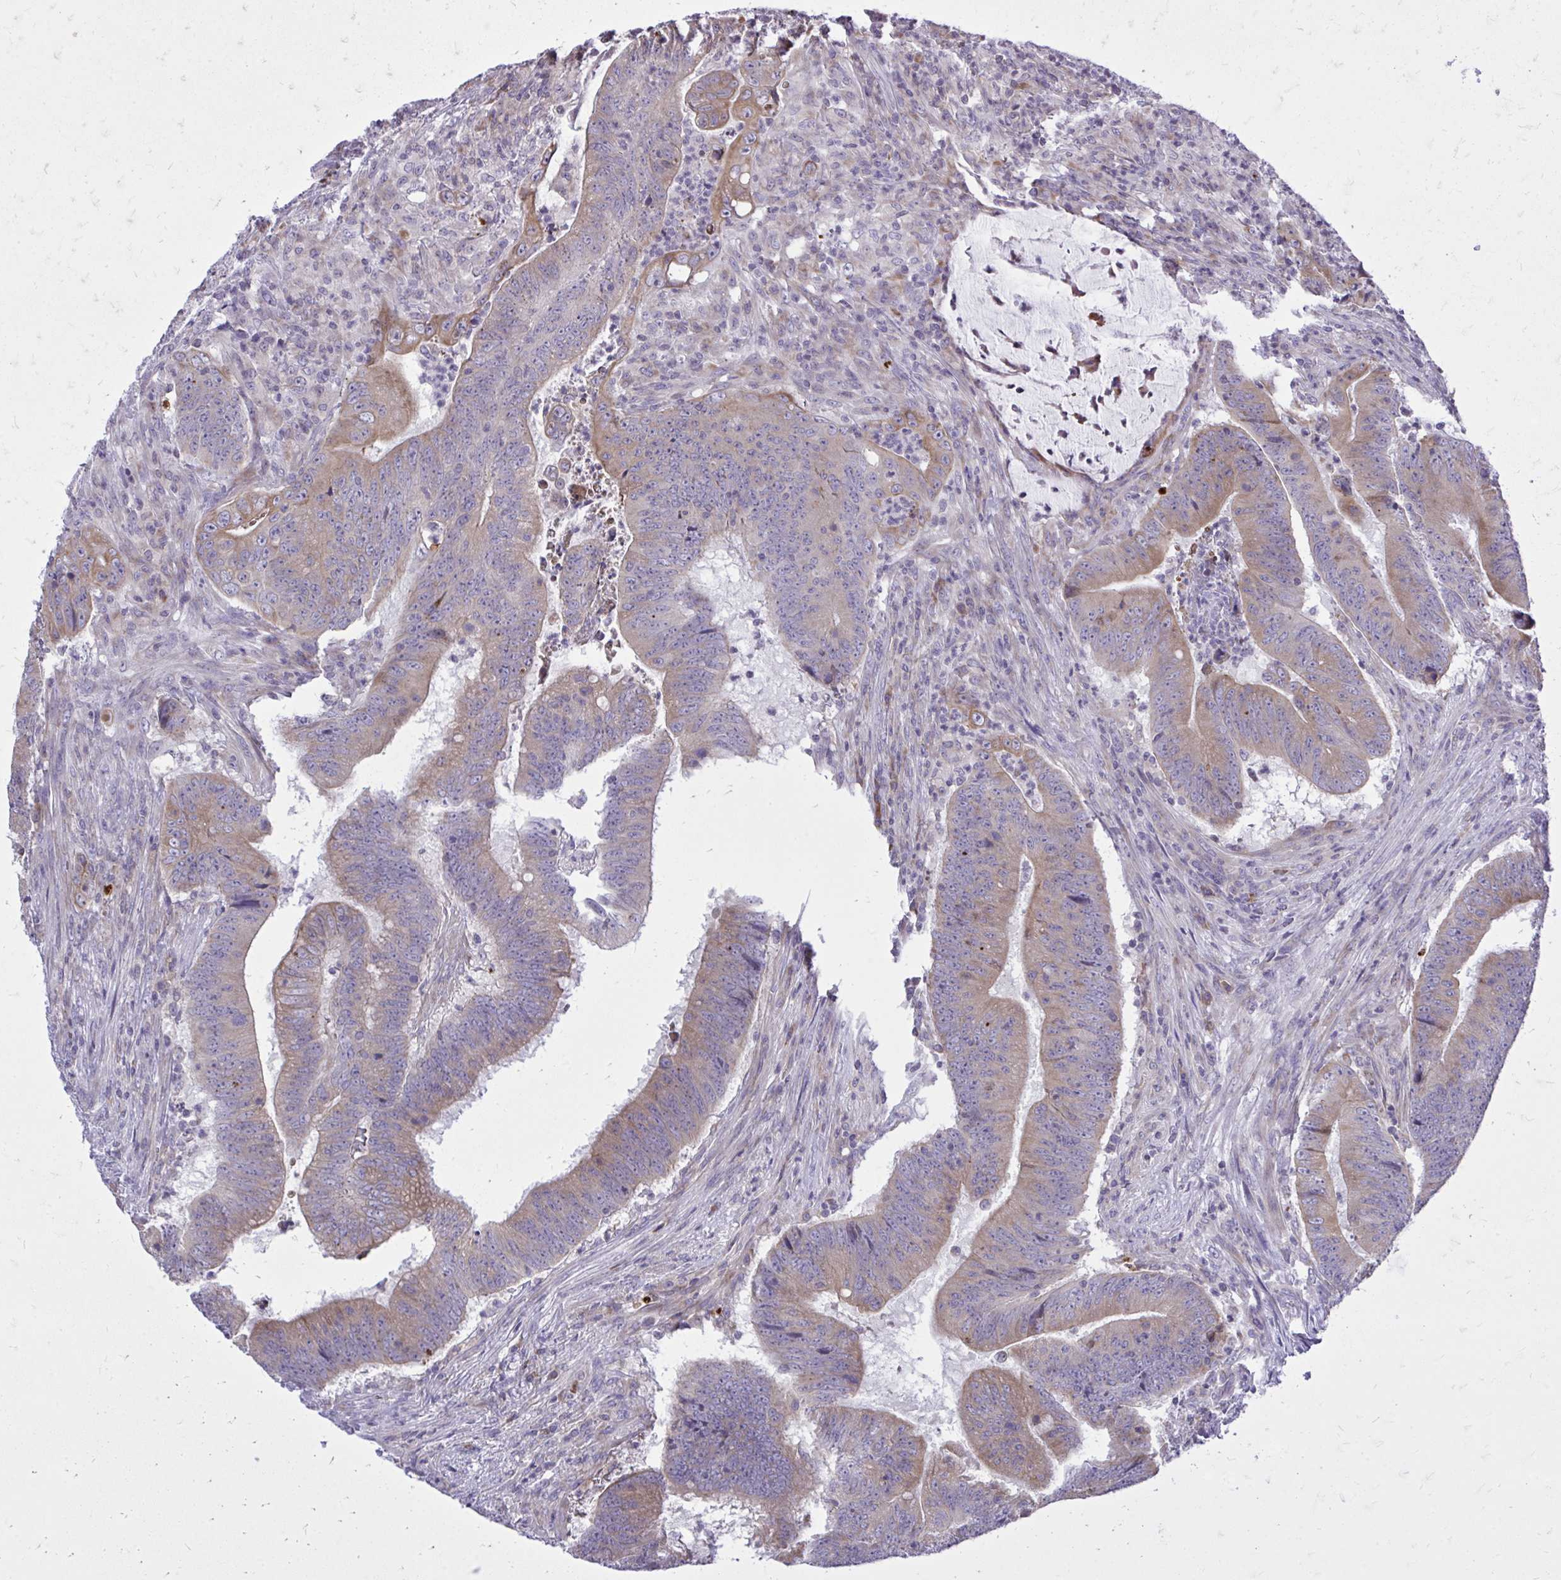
{"staining": {"intensity": "weak", "quantity": "25%-75%", "location": "cytoplasmic/membranous"}, "tissue": "colorectal cancer", "cell_type": "Tumor cells", "image_type": "cancer", "snomed": [{"axis": "morphology", "description": "Adenocarcinoma, NOS"}, {"axis": "topography", "description": "Colon"}], "caption": "This is an image of immunohistochemistry staining of colorectal cancer (adenocarcinoma), which shows weak expression in the cytoplasmic/membranous of tumor cells.", "gene": "METTL9", "patient": {"sex": "female", "age": 87}}